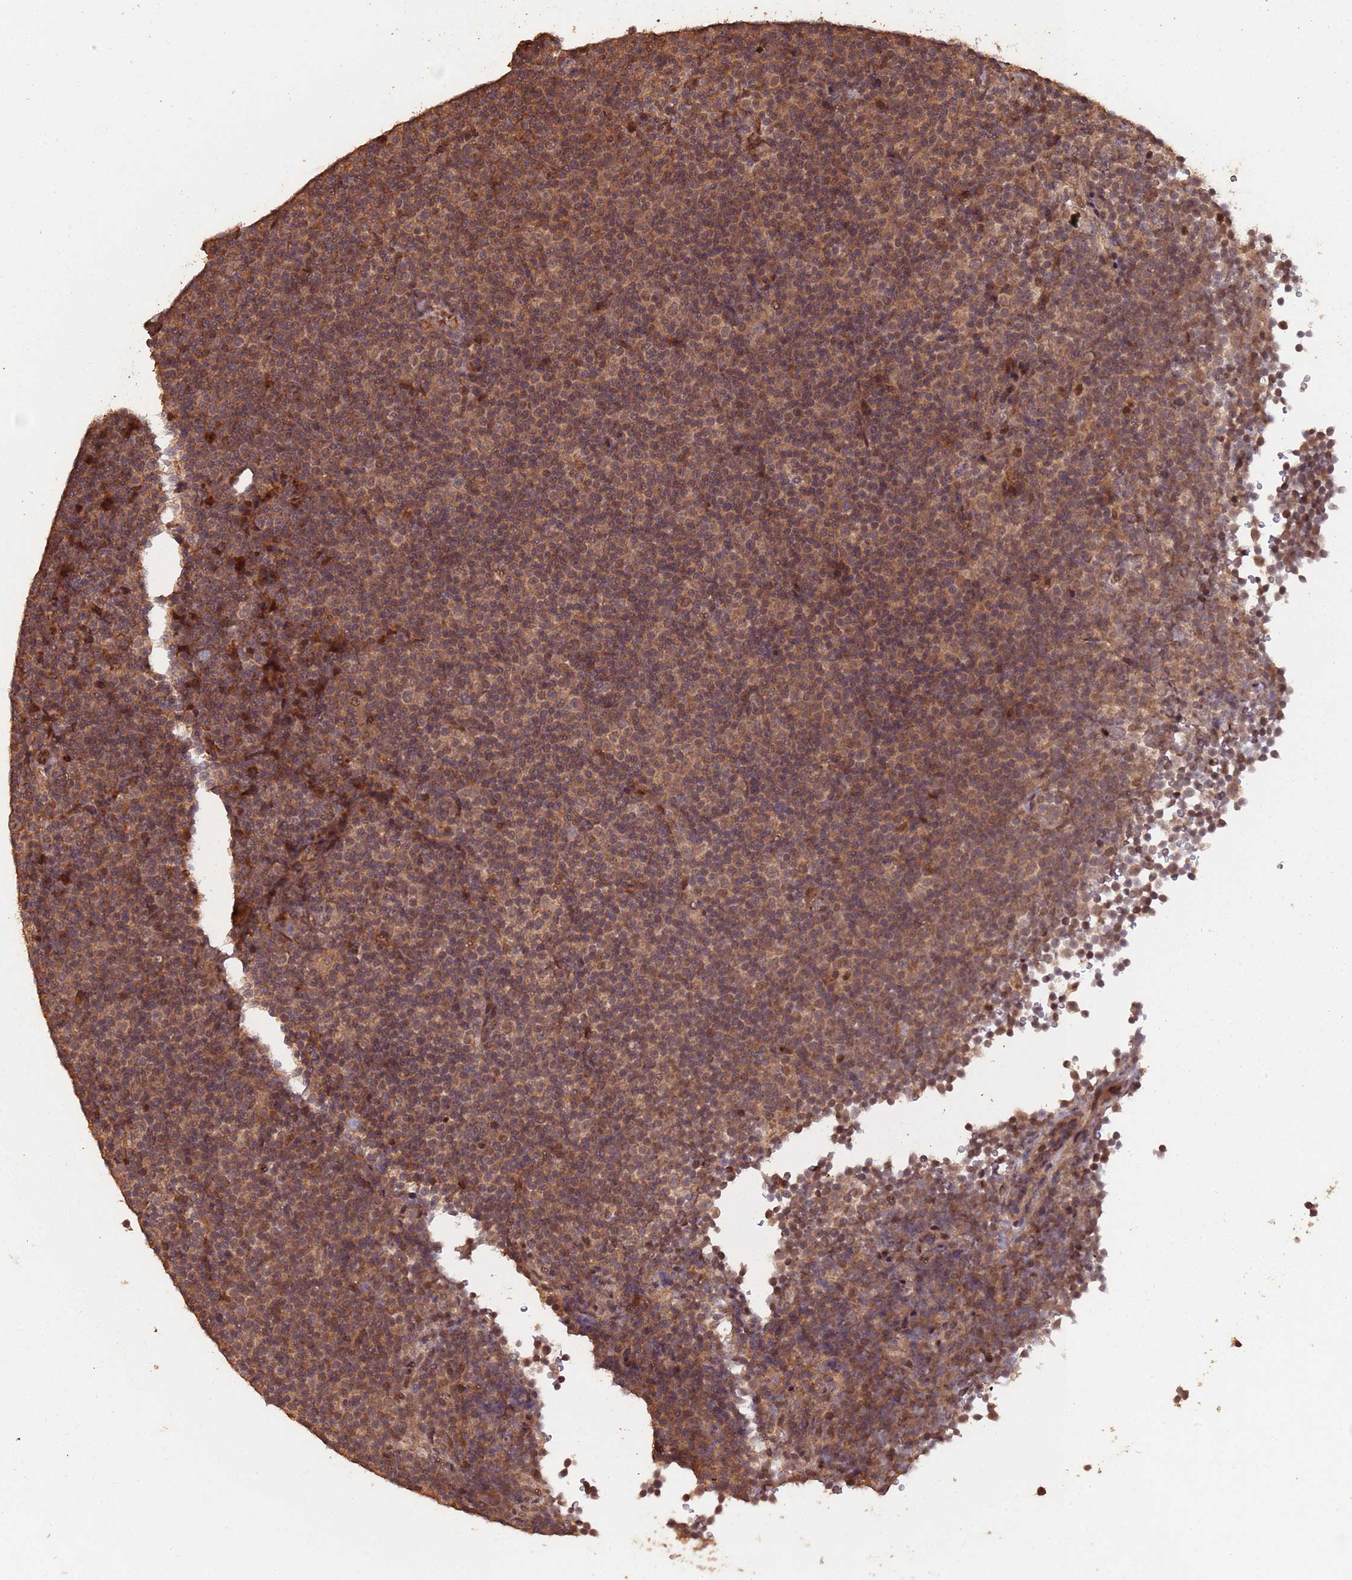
{"staining": {"intensity": "moderate", "quantity": ">75%", "location": "cytoplasmic/membranous"}, "tissue": "lymphoma", "cell_type": "Tumor cells", "image_type": "cancer", "snomed": [{"axis": "morphology", "description": "Malignant lymphoma, non-Hodgkin's type, Low grade"}, {"axis": "topography", "description": "Lymph node"}], "caption": "A histopathology image of human lymphoma stained for a protein reveals moderate cytoplasmic/membranous brown staining in tumor cells.", "gene": "FRAT1", "patient": {"sex": "female", "age": 67}}